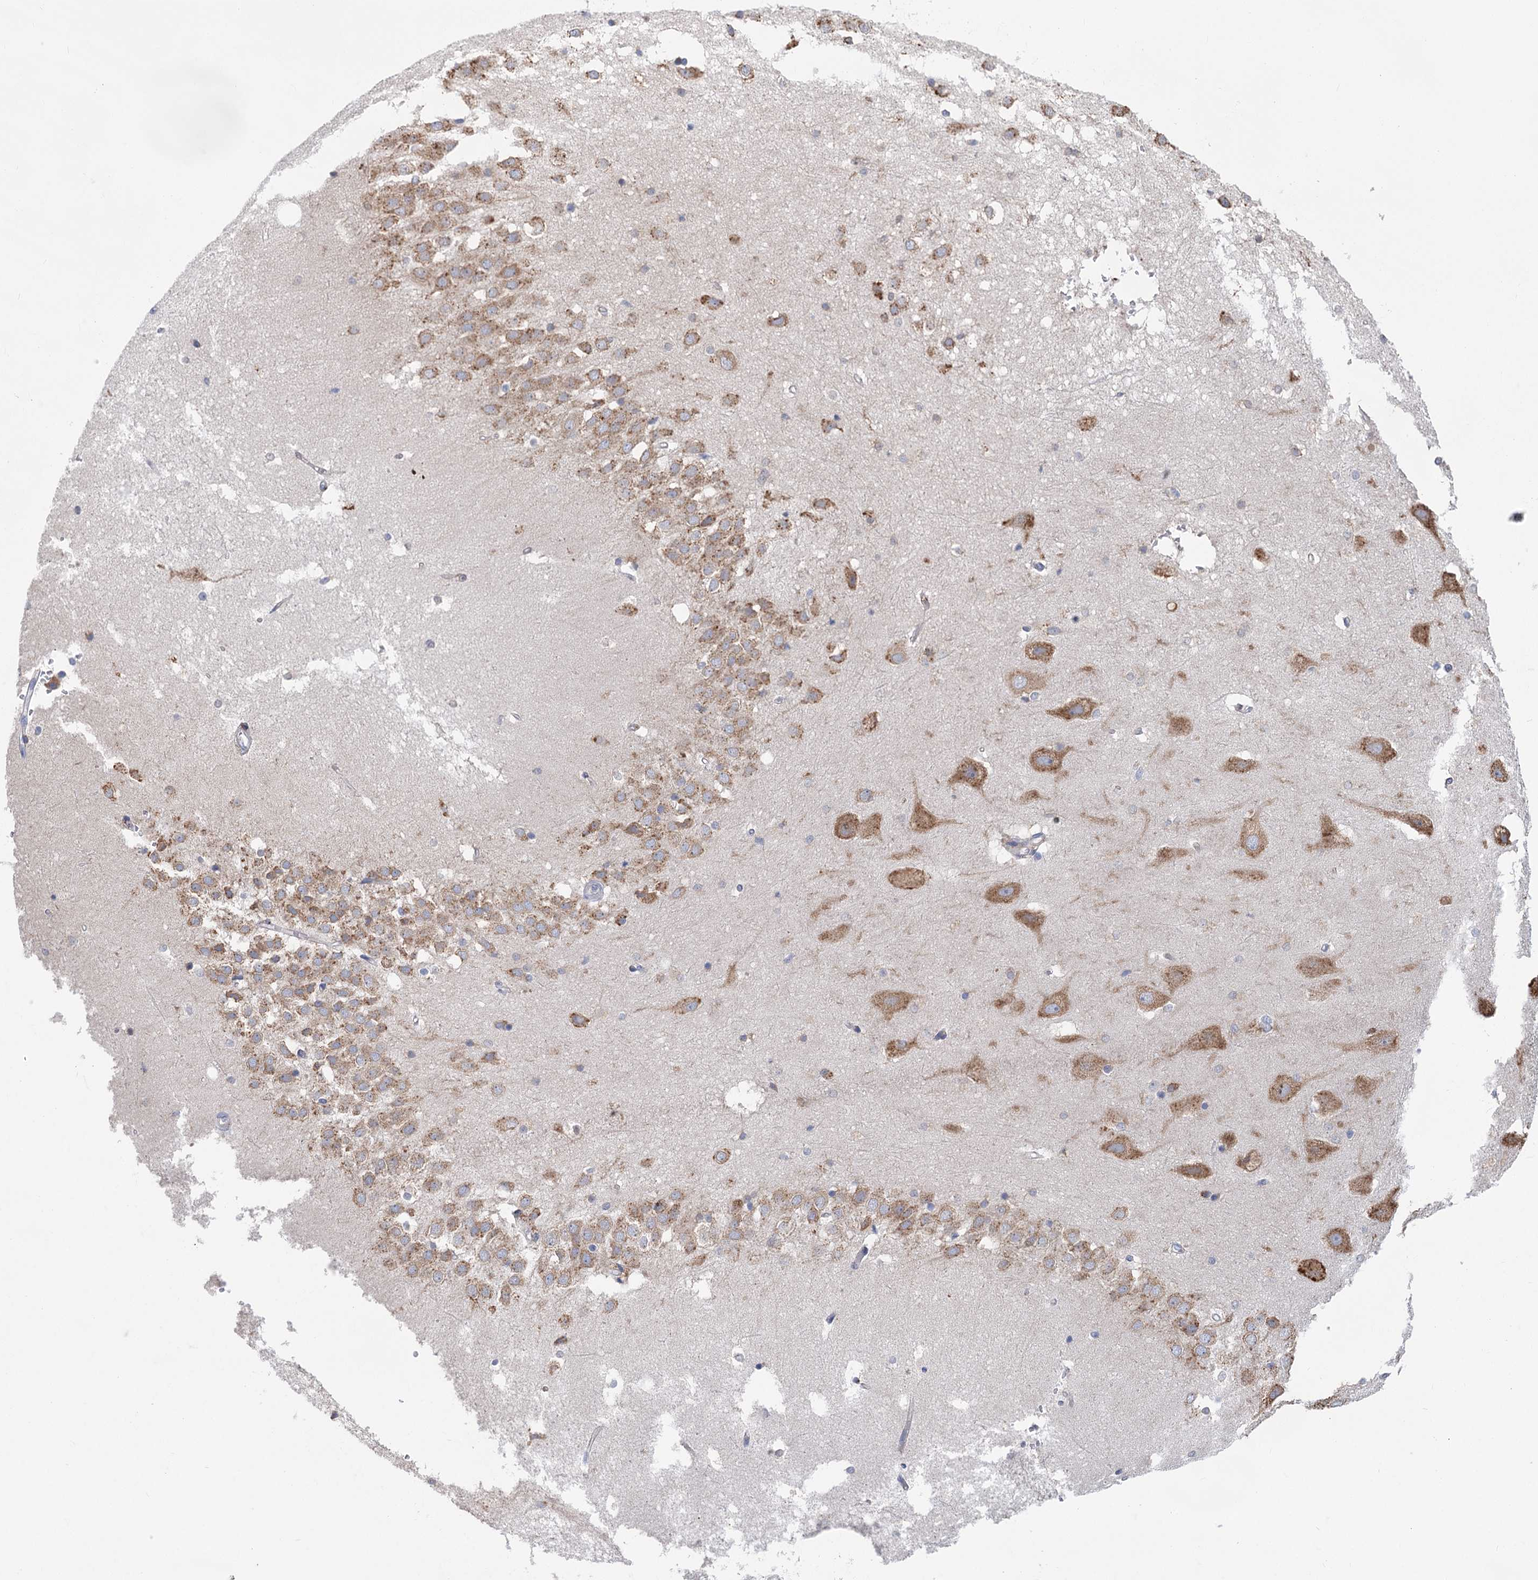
{"staining": {"intensity": "moderate", "quantity": "<25%", "location": "cytoplasmic/membranous"}, "tissue": "hippocampus", "cell_type": "Glial cells", "image_type": "normal", "snomed": [{"axis": "morphology", "description": "Normal tissue, NOS"}, {"axis": "topography", "description": "Hippocampus"}], "caption": "IHC image of unremarkable hippocampus stained for a protein (brown), which demonstrates low levels of moderate cytoplasmic/membranous expression in about <25% of glial cells.", "gene": "METTL24", "patient": {"sex": "female", "age": 52}}